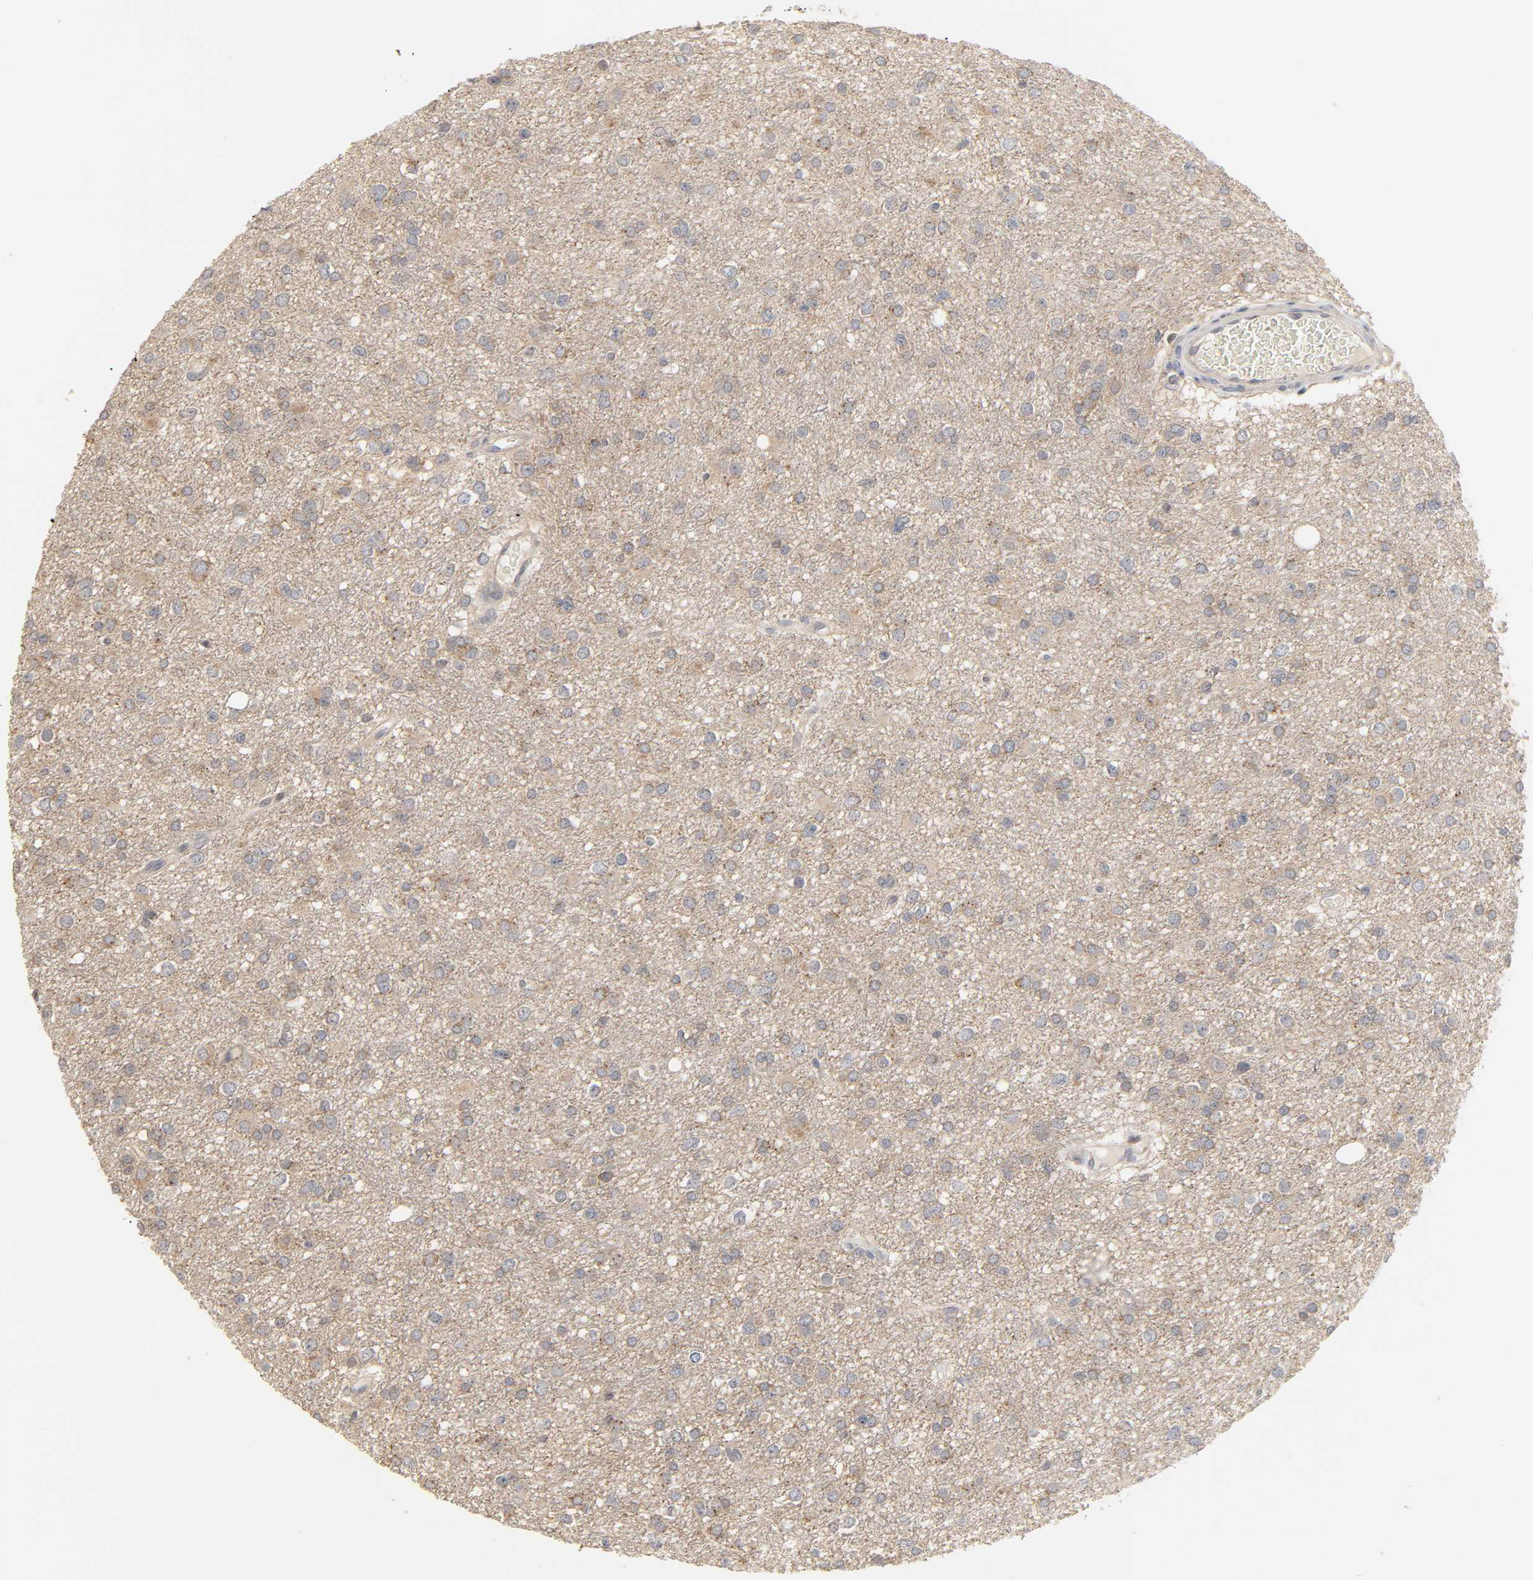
{"staining": {"intensity": "weak", "quantity": ">75%", "location": "cytoplasmic/membranous"}, "tissue": "glioma", "cell_type": "Tumor cells", "image_type": "cancer", "snomed": [{"axis": "morphology", "description": "Glioma, malignant, Low grade"}, {"axis": "topography", "description": "Brain"}], "caption": "The histopathology image displays staining of malignant glioma (low-grade), revealing weak cytoplasmic/membranous protein staining (brown color) within tumor cells. Ihc stains the protein in brown and the nuclei are stained blue.", "gene": "CLEC4E", "patient": {"sex": "male", "age": 42}}